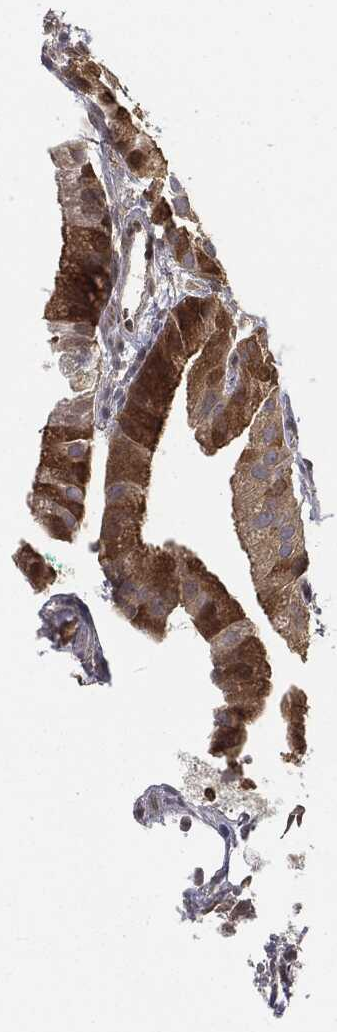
{"staining": {"intensity": "strong", "quantity": "25%-75%", "location": "cytoplasmic/membranous"}, "tissue": "gallbladder", "cell_type": "Glandular cells", "image_type": "normal", "snomed": [{"axis": "morphology", "description": "Normal tissue, NOS"}, {"axis": "topography", "description": "Gallbladder"}], "caption": "Strong cytoplasmic/membranous expression is present in about 25%-75% of glandular cells in normal gallbladder. (DAB IHC, brown staining for protein, blue staining for nuclei).", "gene": "WDR1", "patient": {"sex": "male", "age": 67}}